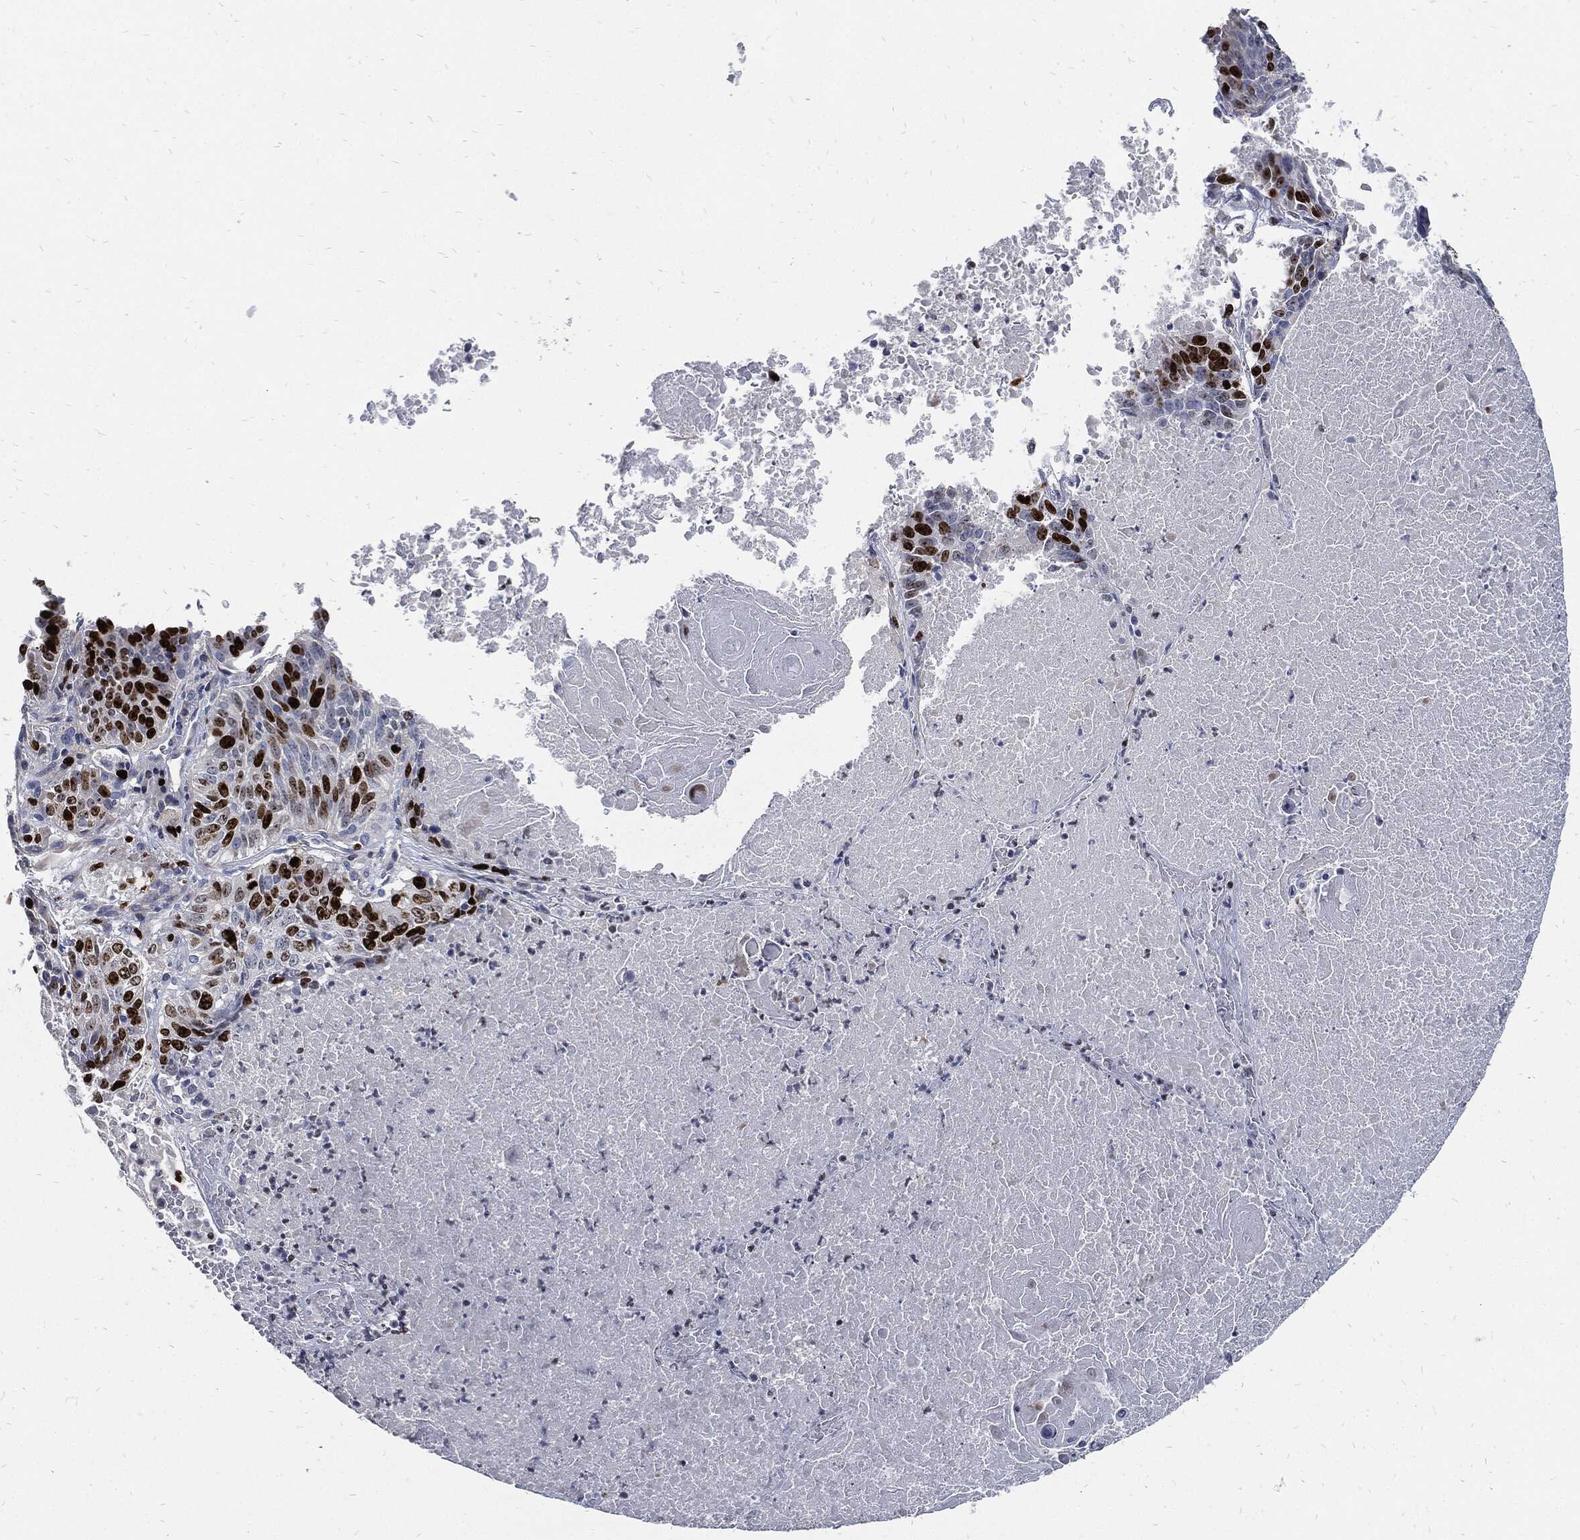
{"staining": {"intensity": "strong", "quantity": "25%-75%", "location": "nuclear"}, "tissue": "lung cancer", "cell_type": "Tumor cells", "image_type": "cancer", "snomed": [{"axis": "morphology", "description": "Squamous cell carcinoma, NOS"}, {"axis": "topography", "description": "Lung"}], "caption": "Lung squamous cell carcinoma tissue demonstrates strong nuclear positivity in approximately 25%-75% of tumor cells, visualized by immunohistochemistry.", "gene": "MKI67", "patient": {"sex": "male", "age": 64}}